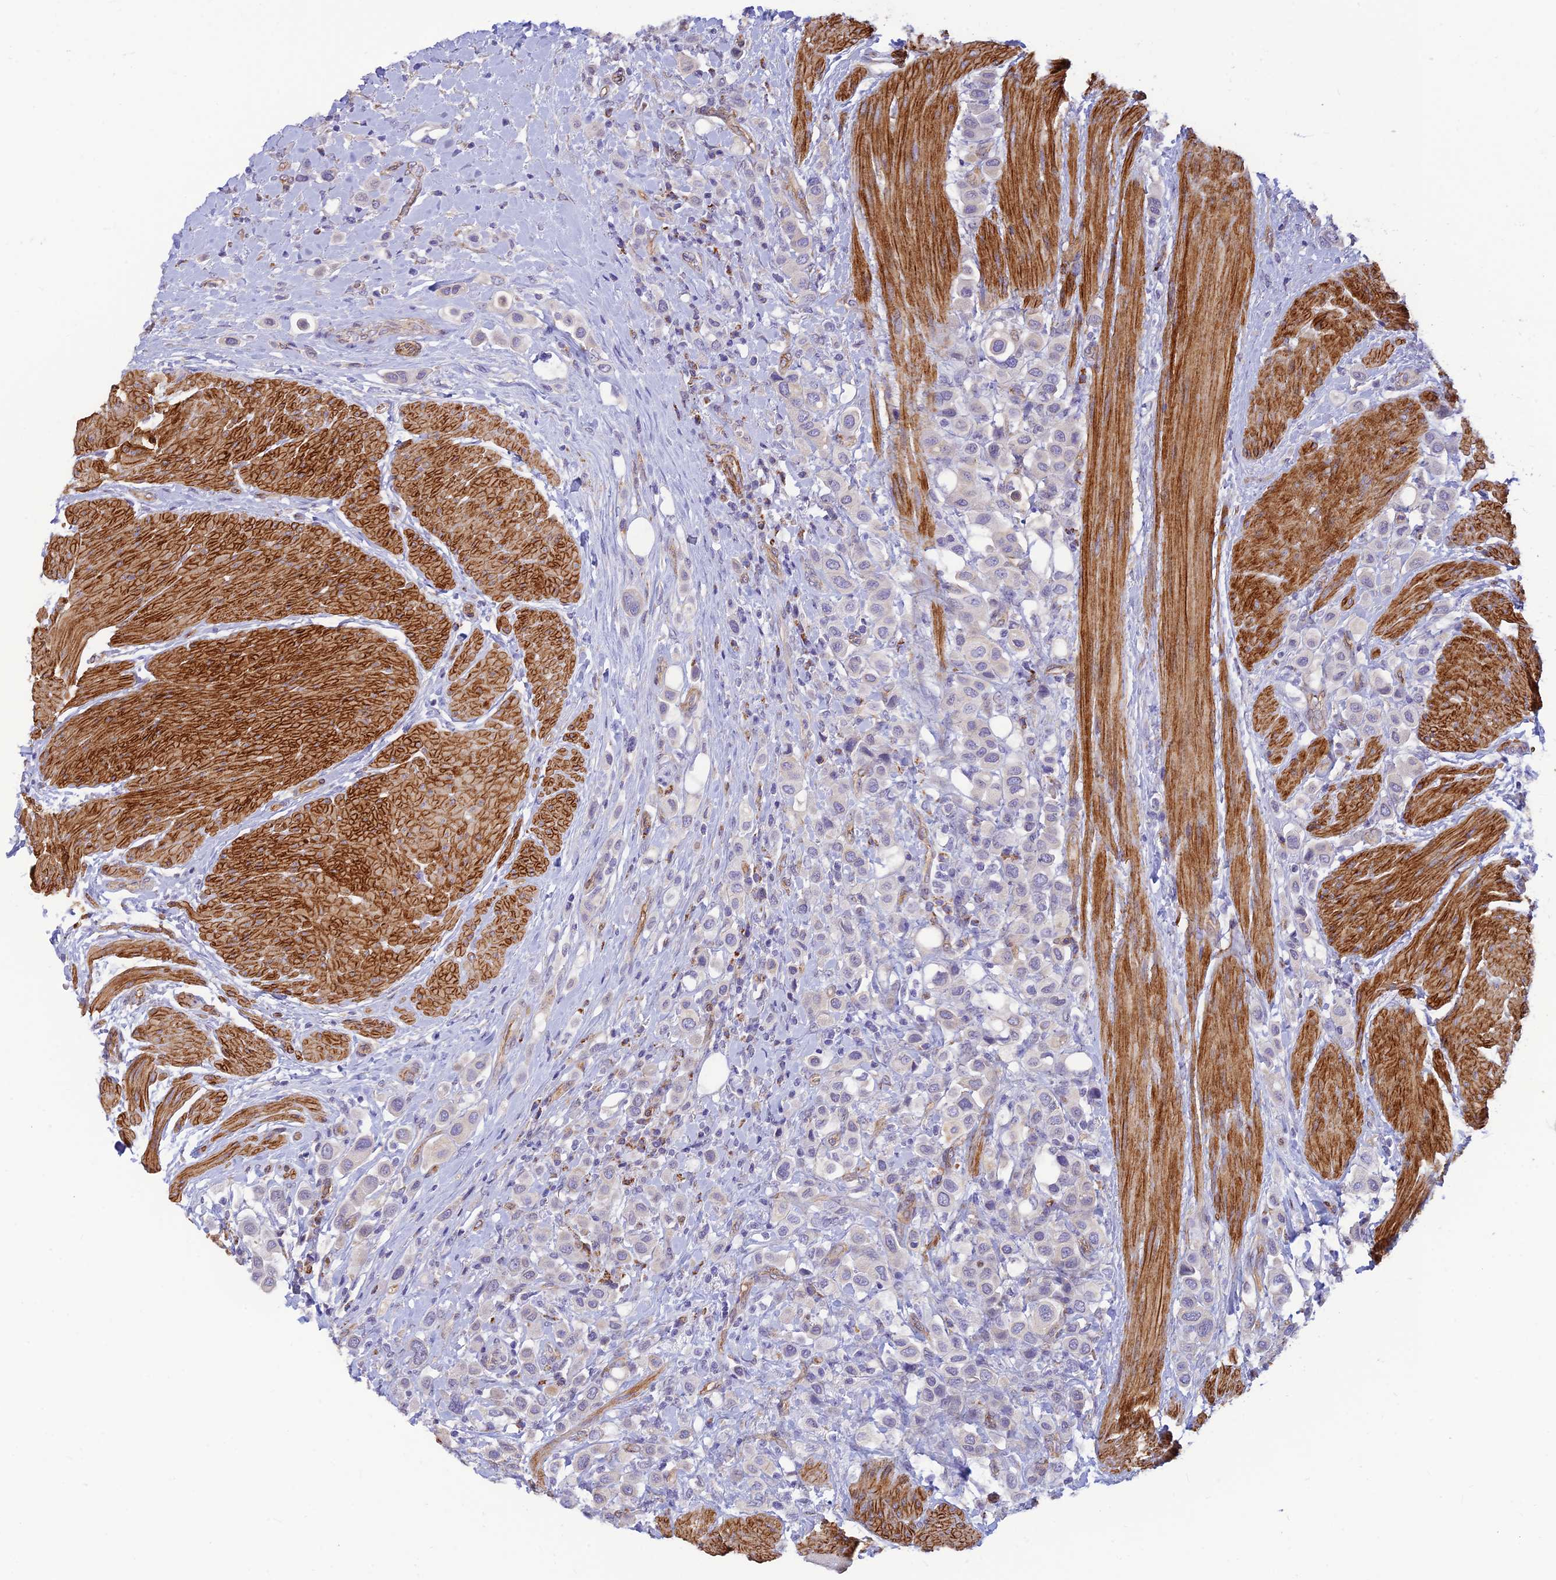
{"staining": {"intensity": "negative", "quantity": "none", "location": "none"}, "tissue": "urothelial cancer", "cell_type": "Tumor cells", "image_type": "cancer", "snomed": [{"axis": "morphology", "description": "Urothelial carcinoma, High grade"}, {"axis": "topography", "description": "Urinary bladder"}], "caption": "The histopathology image shows no staining of tumor cells in urothelial cancer.", "gene": "ALDH1L2", "patient": {"sex": "male", "age": 50}}